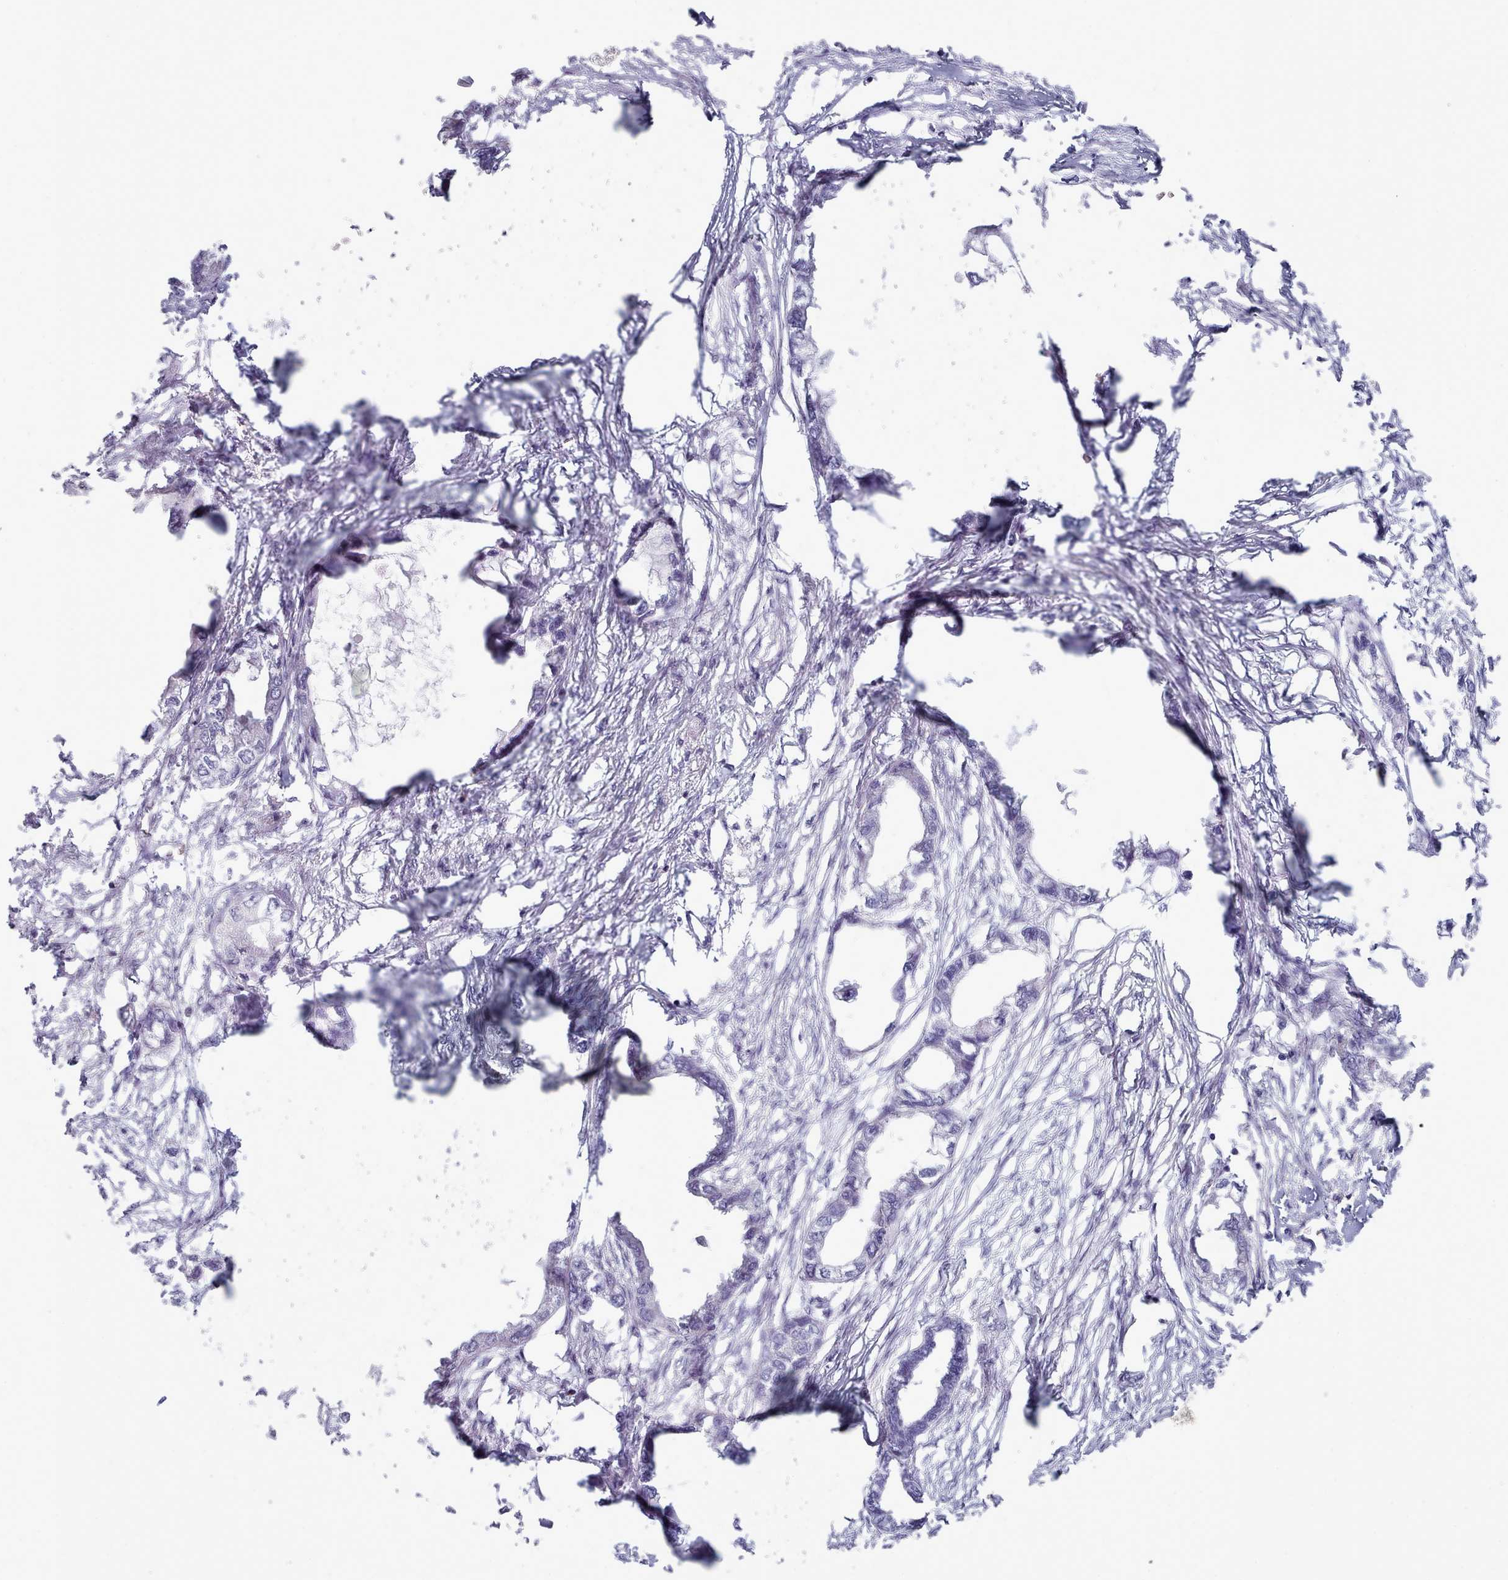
{"staining": {"intensity": "negative", "quantity": "none", "location": "none"}, "tissue": "endometrial cancer", "cell_type": "Tumor cells", "image_type": "cancer", "snomed": [{"axis": "morphology", "description": "Adenocarcinoma, NOS"}, {"axis": "morphology", "description": "Adenocarcinoma, metastatic, NOS"}, {"axis": "topography", "description": "Adipose tissue"}, {"axis": "topography", "description": "Endometrium"}], "caption": "This is a histopathology image of immunohistochemistry staining of endometrial cancer (adenocarcinoma), which shows no expression in tumor cells.", "gene": "MYRFL", "patient": {"sex": "female", "age": 67}}